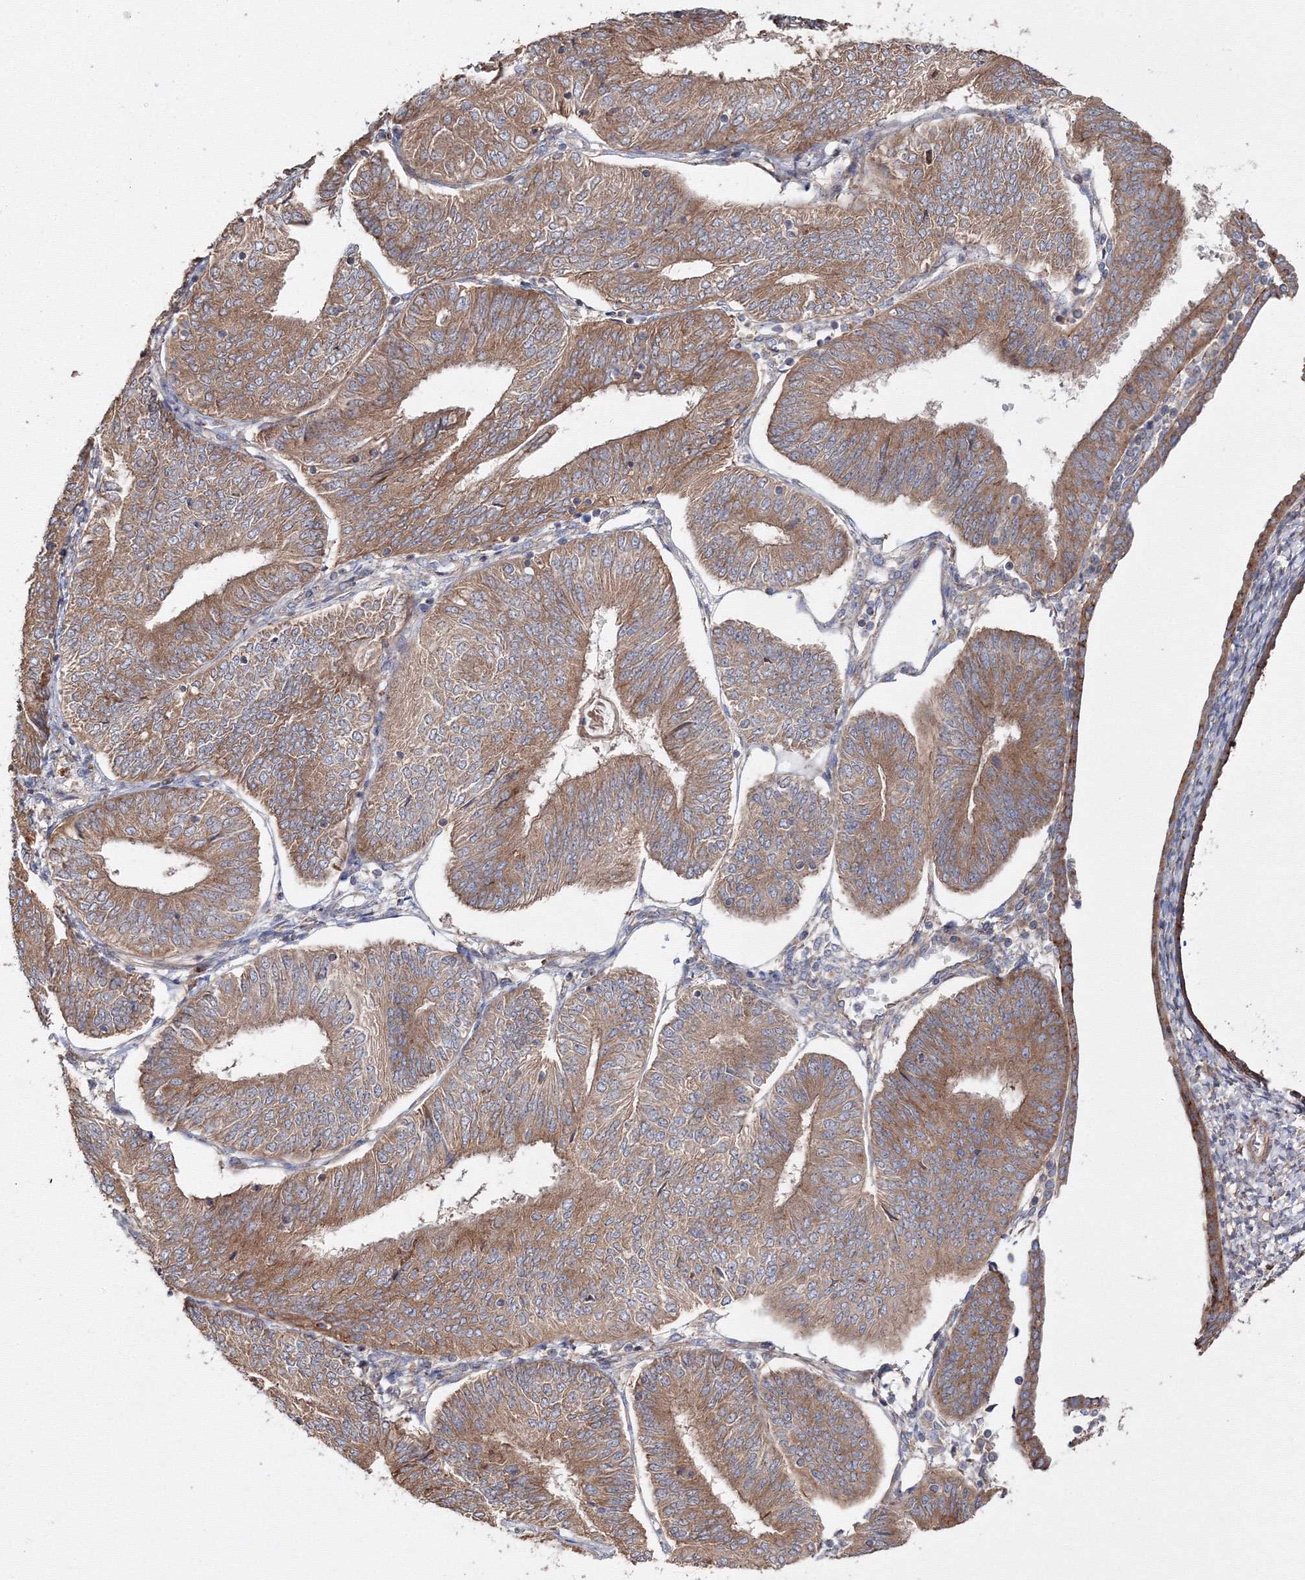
{"staining": {"intensity": "moderate", "quantity": ">75%", "location": "cytoplasmic/membranous"}, "tissue": "endometrial cancer", "cell_type": "Tumor cells", "image_type": "cancer", "snomed": [{"axis": "morphology", "description": "Adenocarcinoma, NOS"}, {"axis": "topography", "description": "Endometrium"}], "caption": "DAB immunohistochemical staining of adenocarcinoma (endometrial) exhibits moderate cytoplasmic/membranous protein staining in approximately >75% of tumor cells.", "gene": "DDO", "patient": {"sex": "female", "age": 58}}